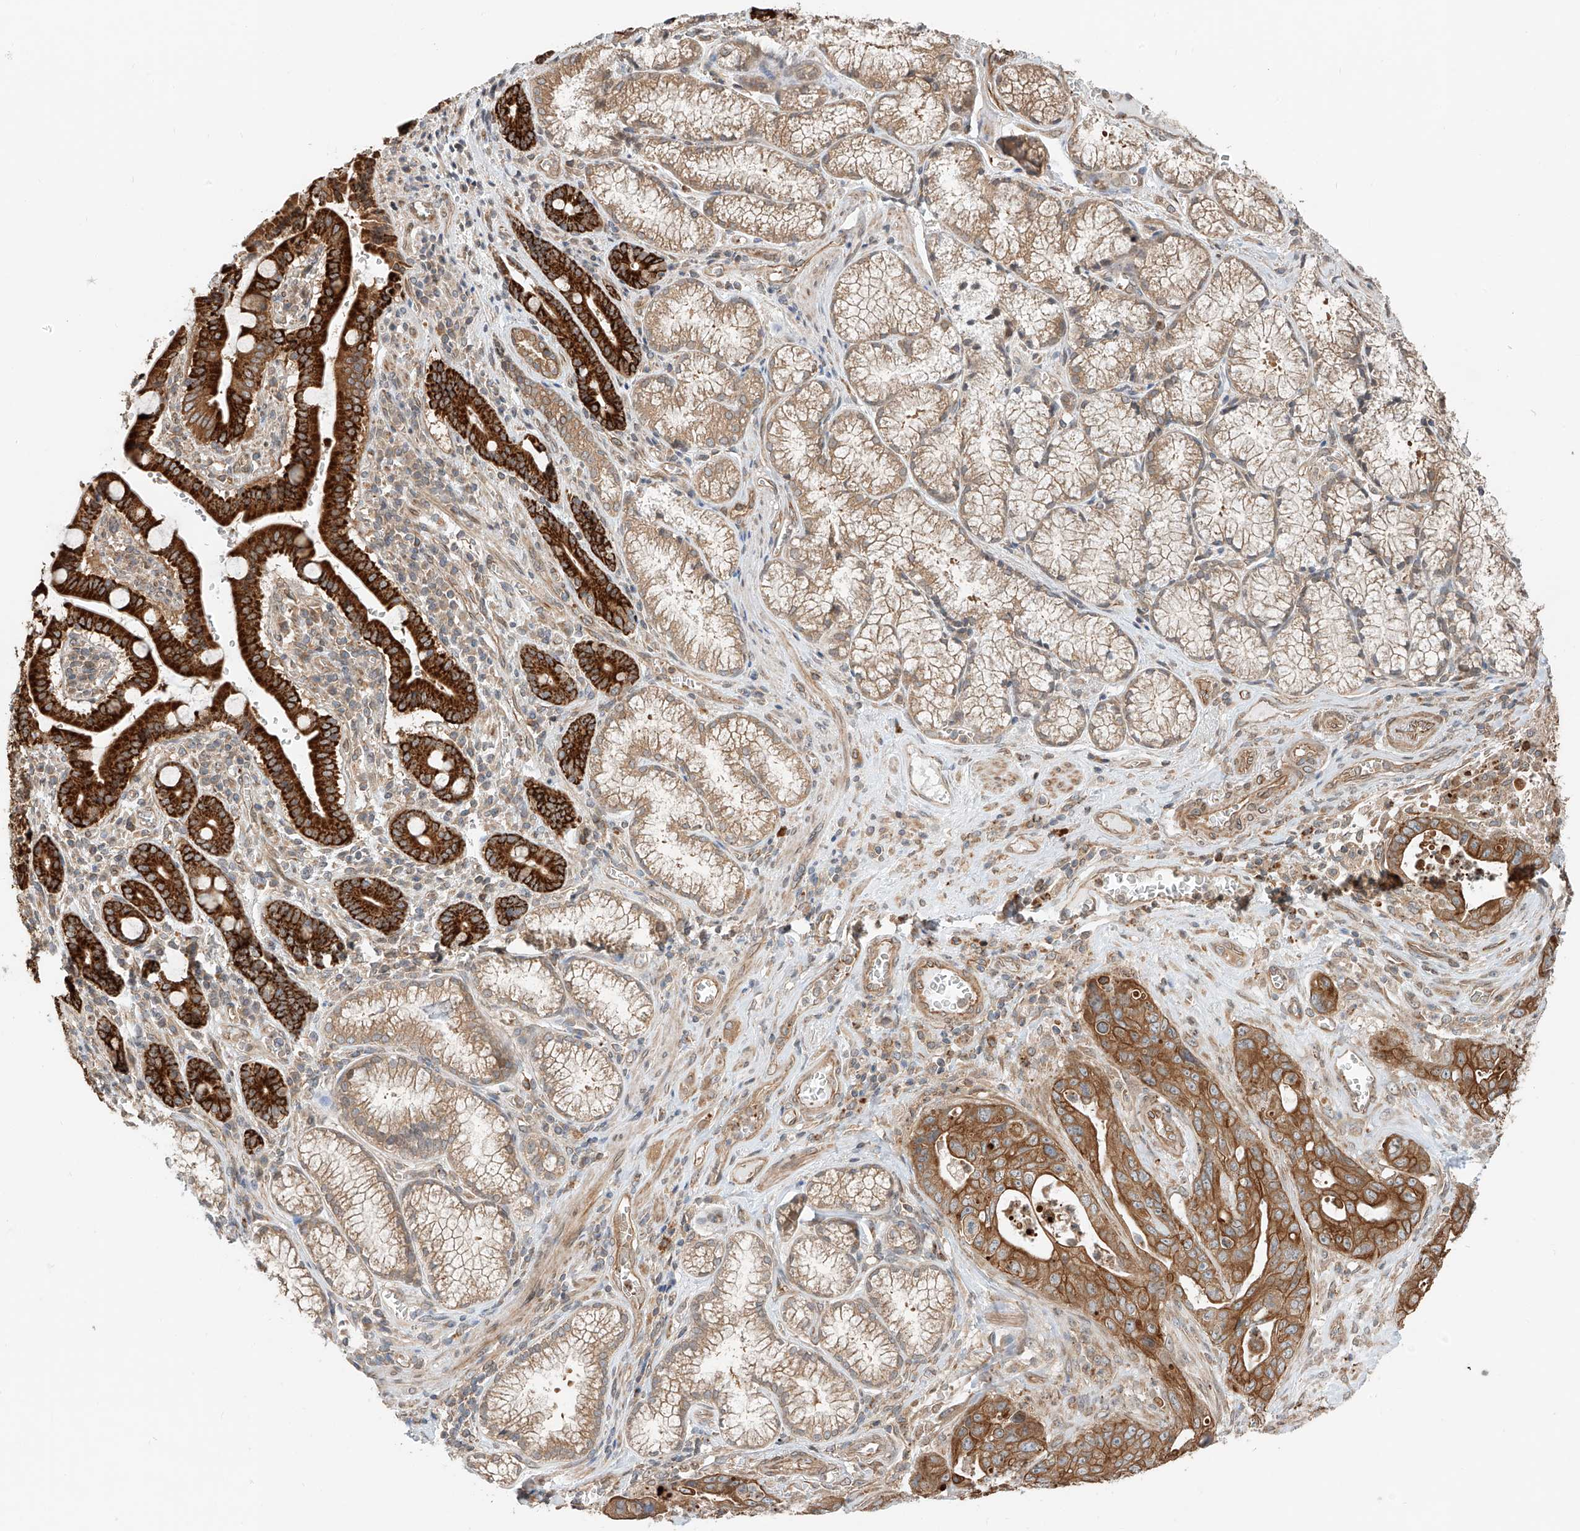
{"staining": {"intensity": "moderate", "quantity": ">75%", "location": "cytoplasmic/membranous"}, "tissue": "pancreatic cancer", "cell_type": "Tumor cells", "image_type": "cancer", "snomed": [{"axis": "morphology", "description": "Adenocarcinoma, NOS"}, {"axis": "topography", "description": "Pancreas"}], "caption": "Tumor cells exhibit moderate cytoplasmic/membranous positivity in approximately >75% of cells in adenocarcinoma (pancreatic).", "gene": "CEP162", "patient": {"sex": "male", "age": 70}}